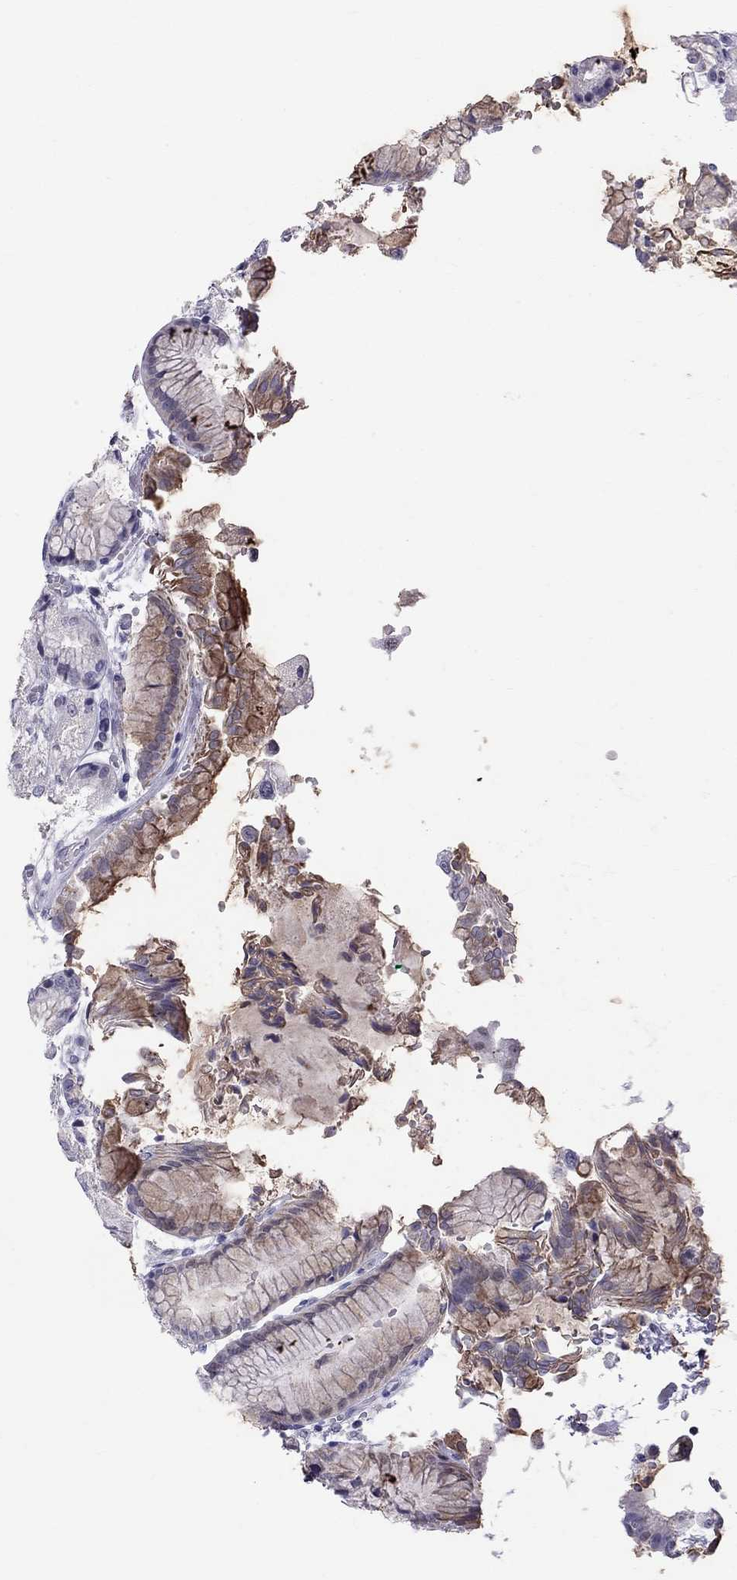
{"staining": {"intensity": "moderate", "quantity": "<25%", "location": "cytoplasmic/membranous"}, "tissue": "stomach", "cell_type": "Glandular cells", "image_type": "normal", "snomed": [{"axis": "morphology", "description": "Normal tissue, NOS"}, {"axis": "topography", "description": "Stomach, upper"}], "caption": "Brown immunohistochemical staining in unremarkable stomach exhibits moderate cytoplasmic/membranous staining in about <25% of glandular cells.", "gene": "MUC15", "patient": {"sex": "male", "age": 72}}